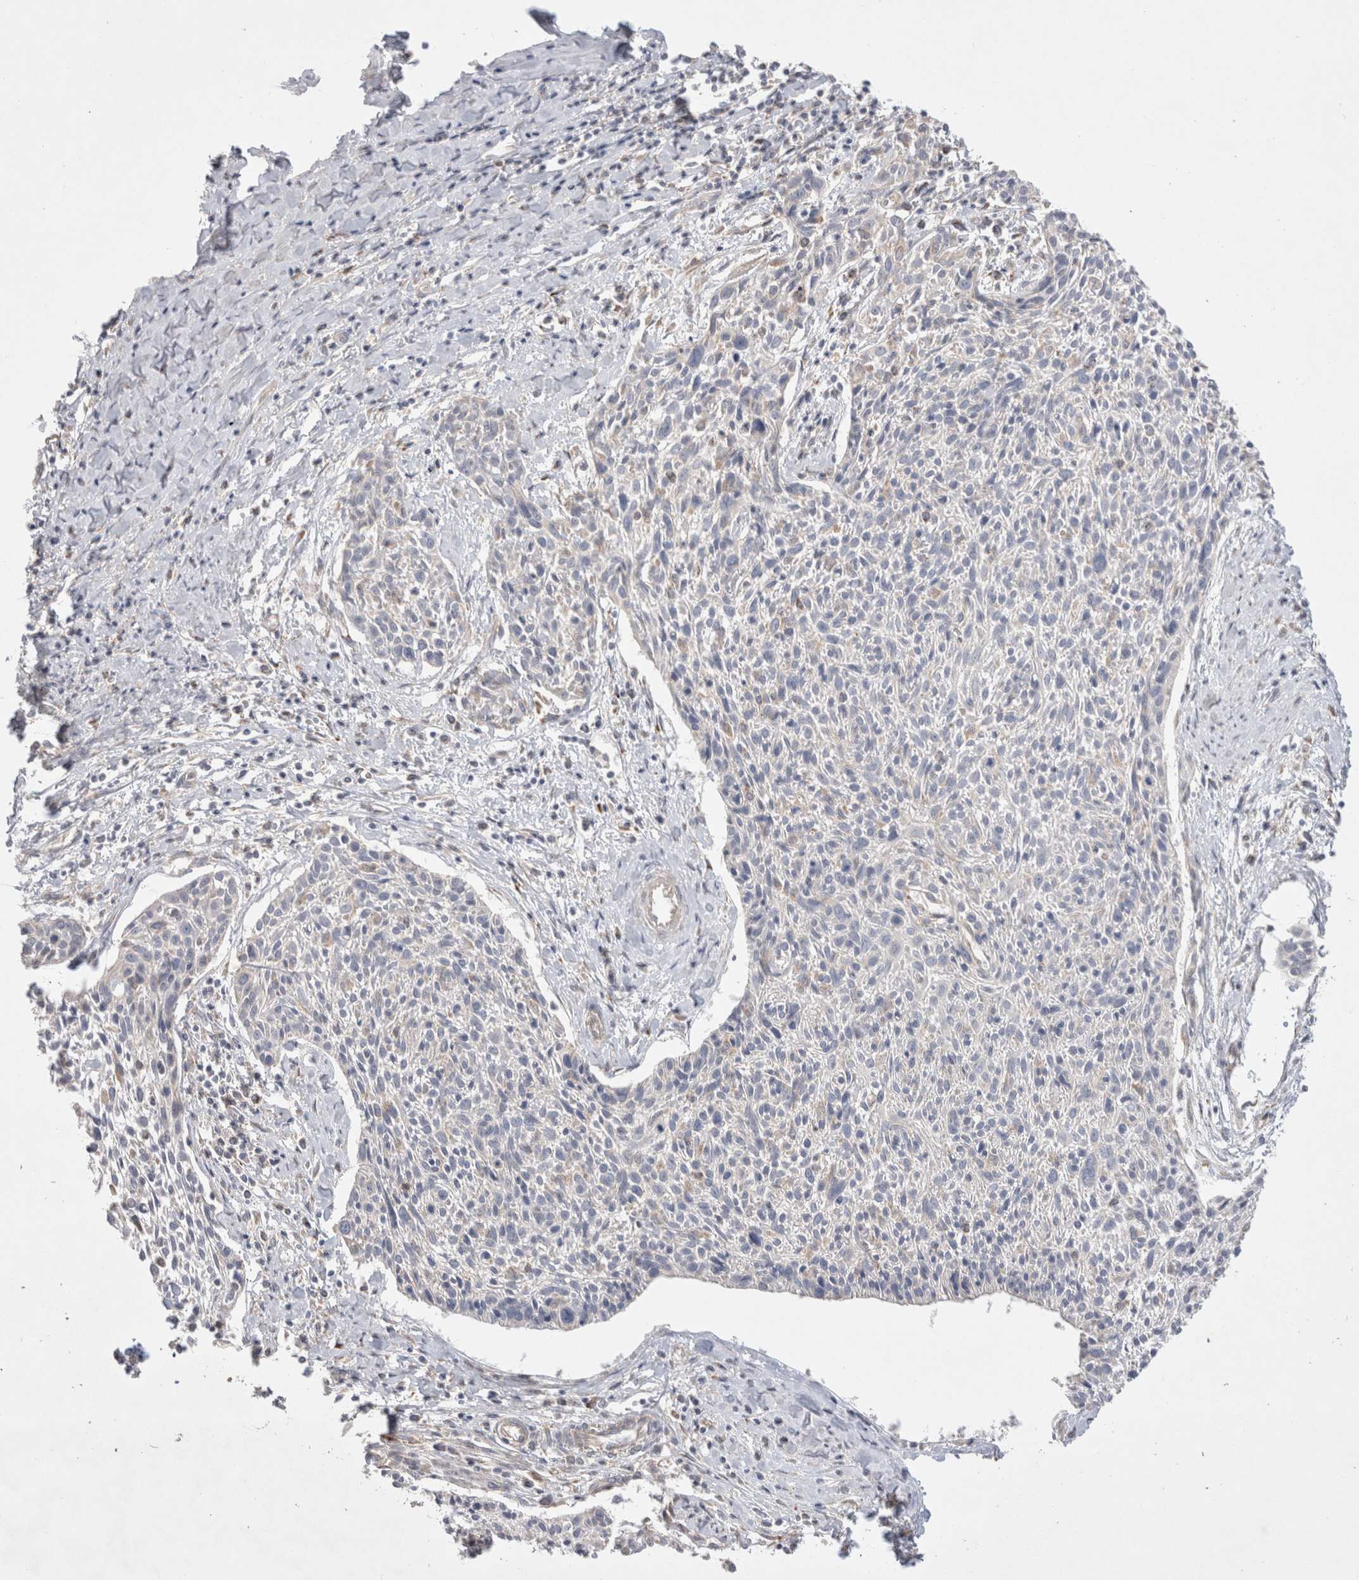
{"staining": {"intensity": "negative", "quantity": "none", "location": "none"}, "tissue": "cervical cancer", "cell_type": "Tumor cells", "image_type": "cancer", "snomed": [{"axis": "morphology", "description": "Squamous cell carcinoma, NOS"}, {"axis": "topography", "description": "Cervix"}], "caption": "The micrograph demonstrates no significant staining in tumor cells of cervical cancer (squamous cell carcinoma).", "gene": "TBC1D16", "patient": {"sex": "female", "age": 51}}